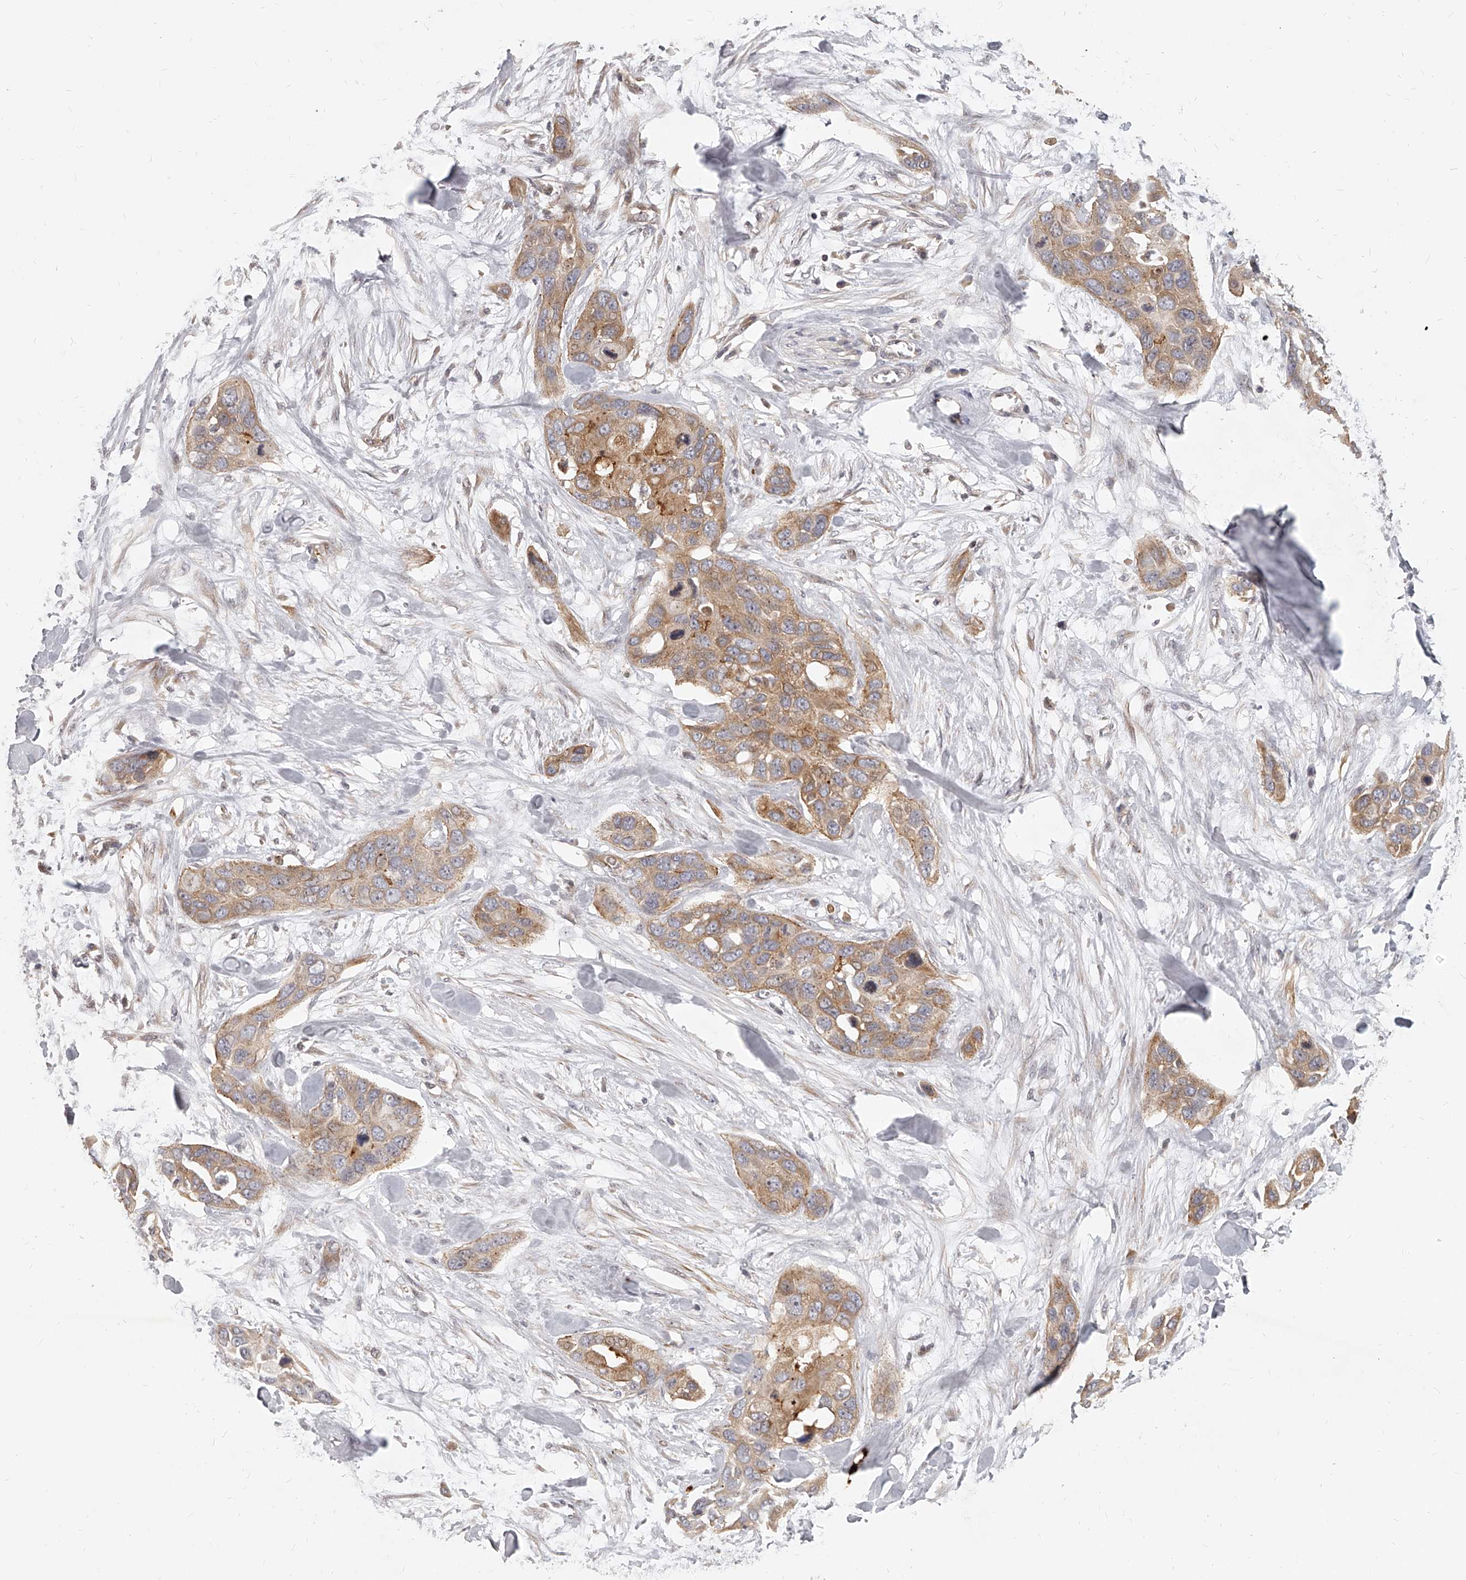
{"staining": {"intensity": "moderate", "quantity": ">75%", "location": "cytoplasmic/membranous"}, "tissue": "pancreatic cancer", "cell_type": "Tumor cells", "image_type": "cancer", "snomed": [{"axis": "morphology", "description": "Adenocarcinoma, NOS"}, {"axis": "topography", "description": "Pancreas"}], "caption": "Adenocarcinoma (pancreatic) stained with immunohistochemistry exhibits moderate cytoplasmic/membranous positivity in approximately >75% of tumor cells.", "gene": "SLC37A1", "patient": {"sex": "female", "age": 60}}